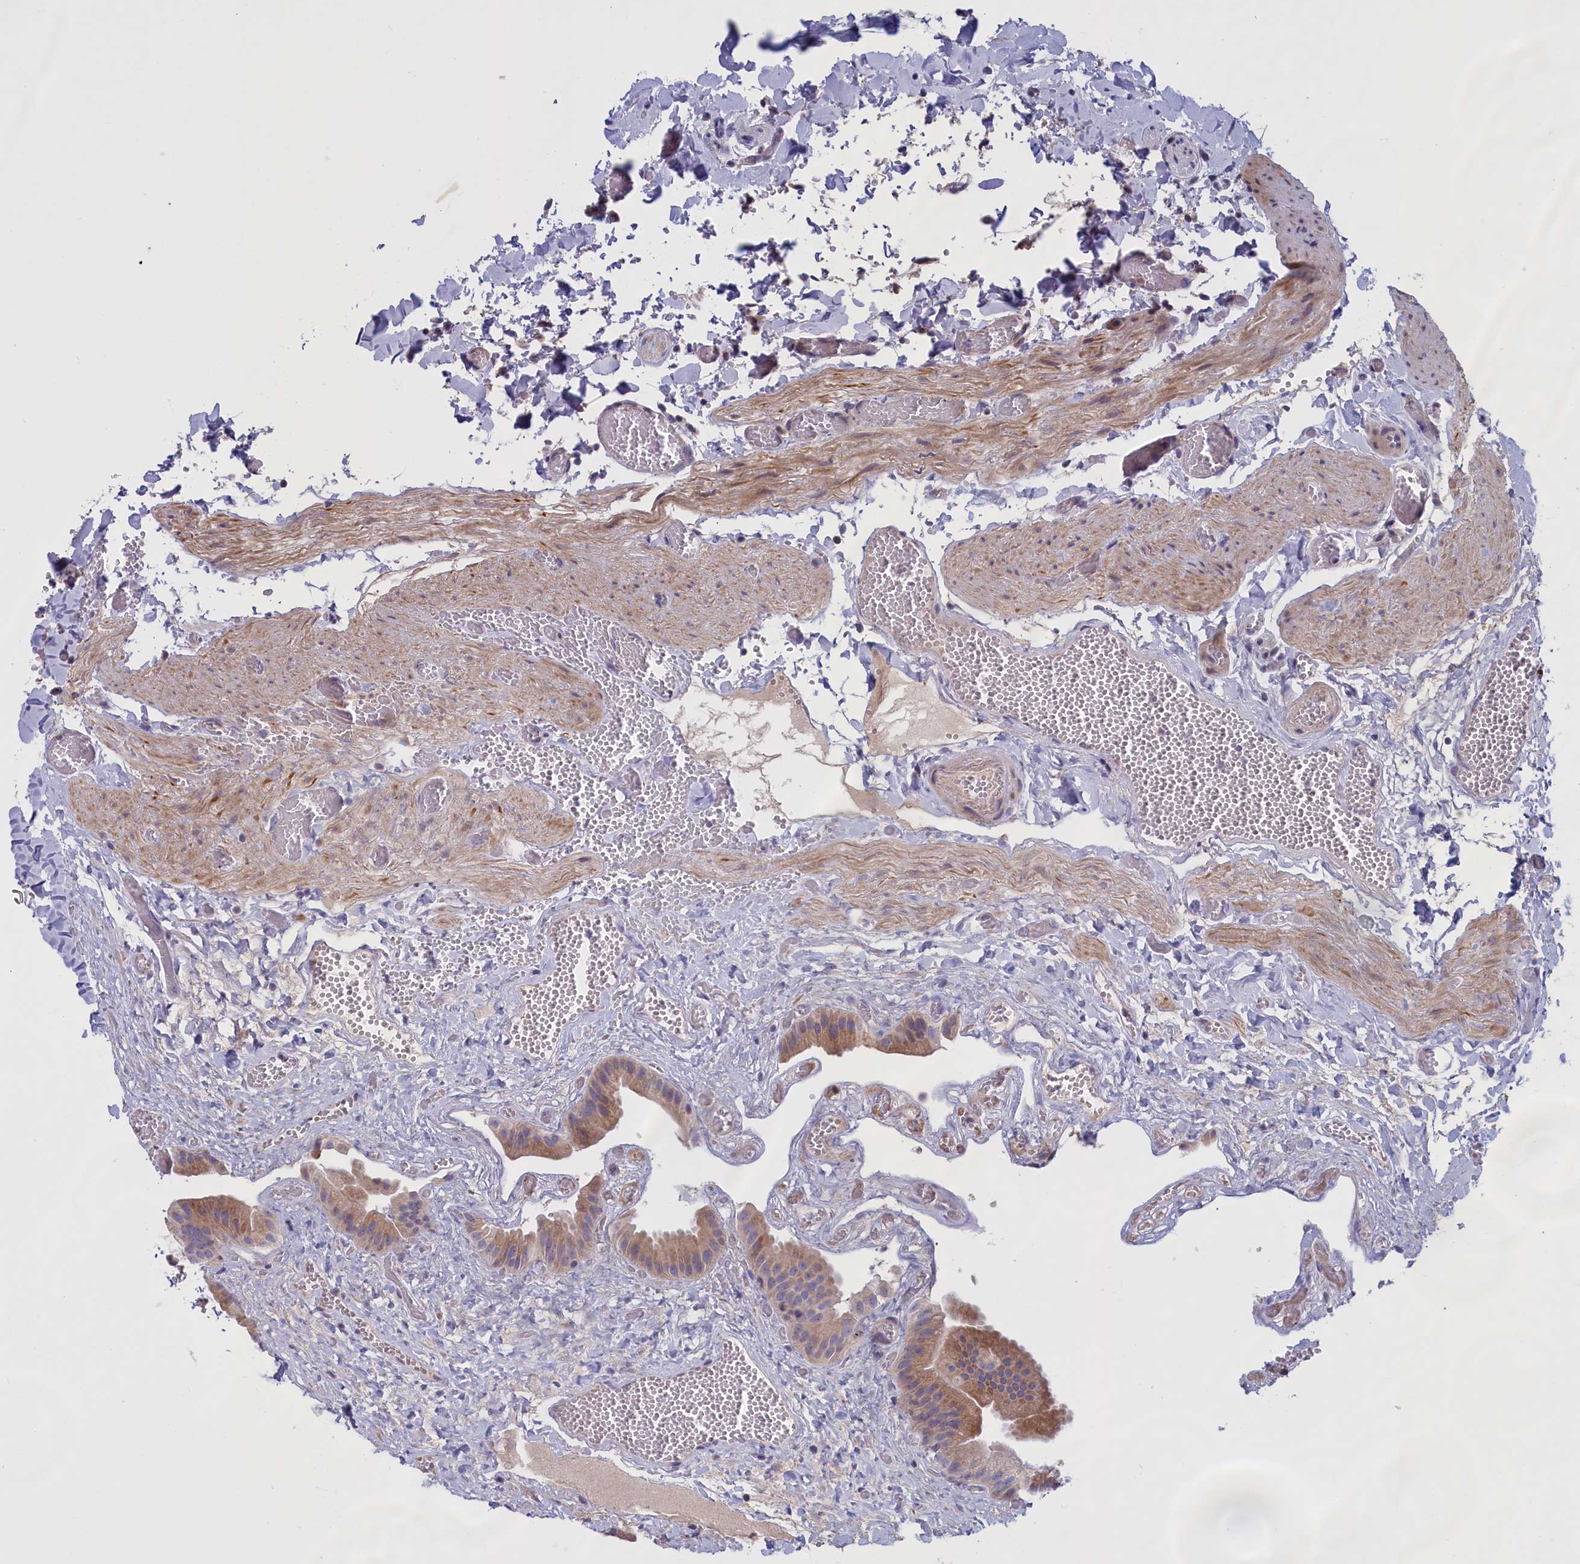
{"staining": {"intensity": "moderate", "quantity": "<25%", "location": "cytoplasmic/membranous"}, "tissue": "gallbladder", "cell_type": "Glandular cells", "image_type": "normal", "snomed": [{"axis": "morphology", "description": "Normal tissue, NOS"}, {"axis": "topography", "description": "Gallbladder"}], "caption": "This photomicrograph shows immunohistochemistry staining of normal gallbladder, with low moderate cytoplasmic/membranous expression in approximately <25% of glandular cells.", "gene": "IGFALS", "patient": {"sex": "female", "age": 64}}